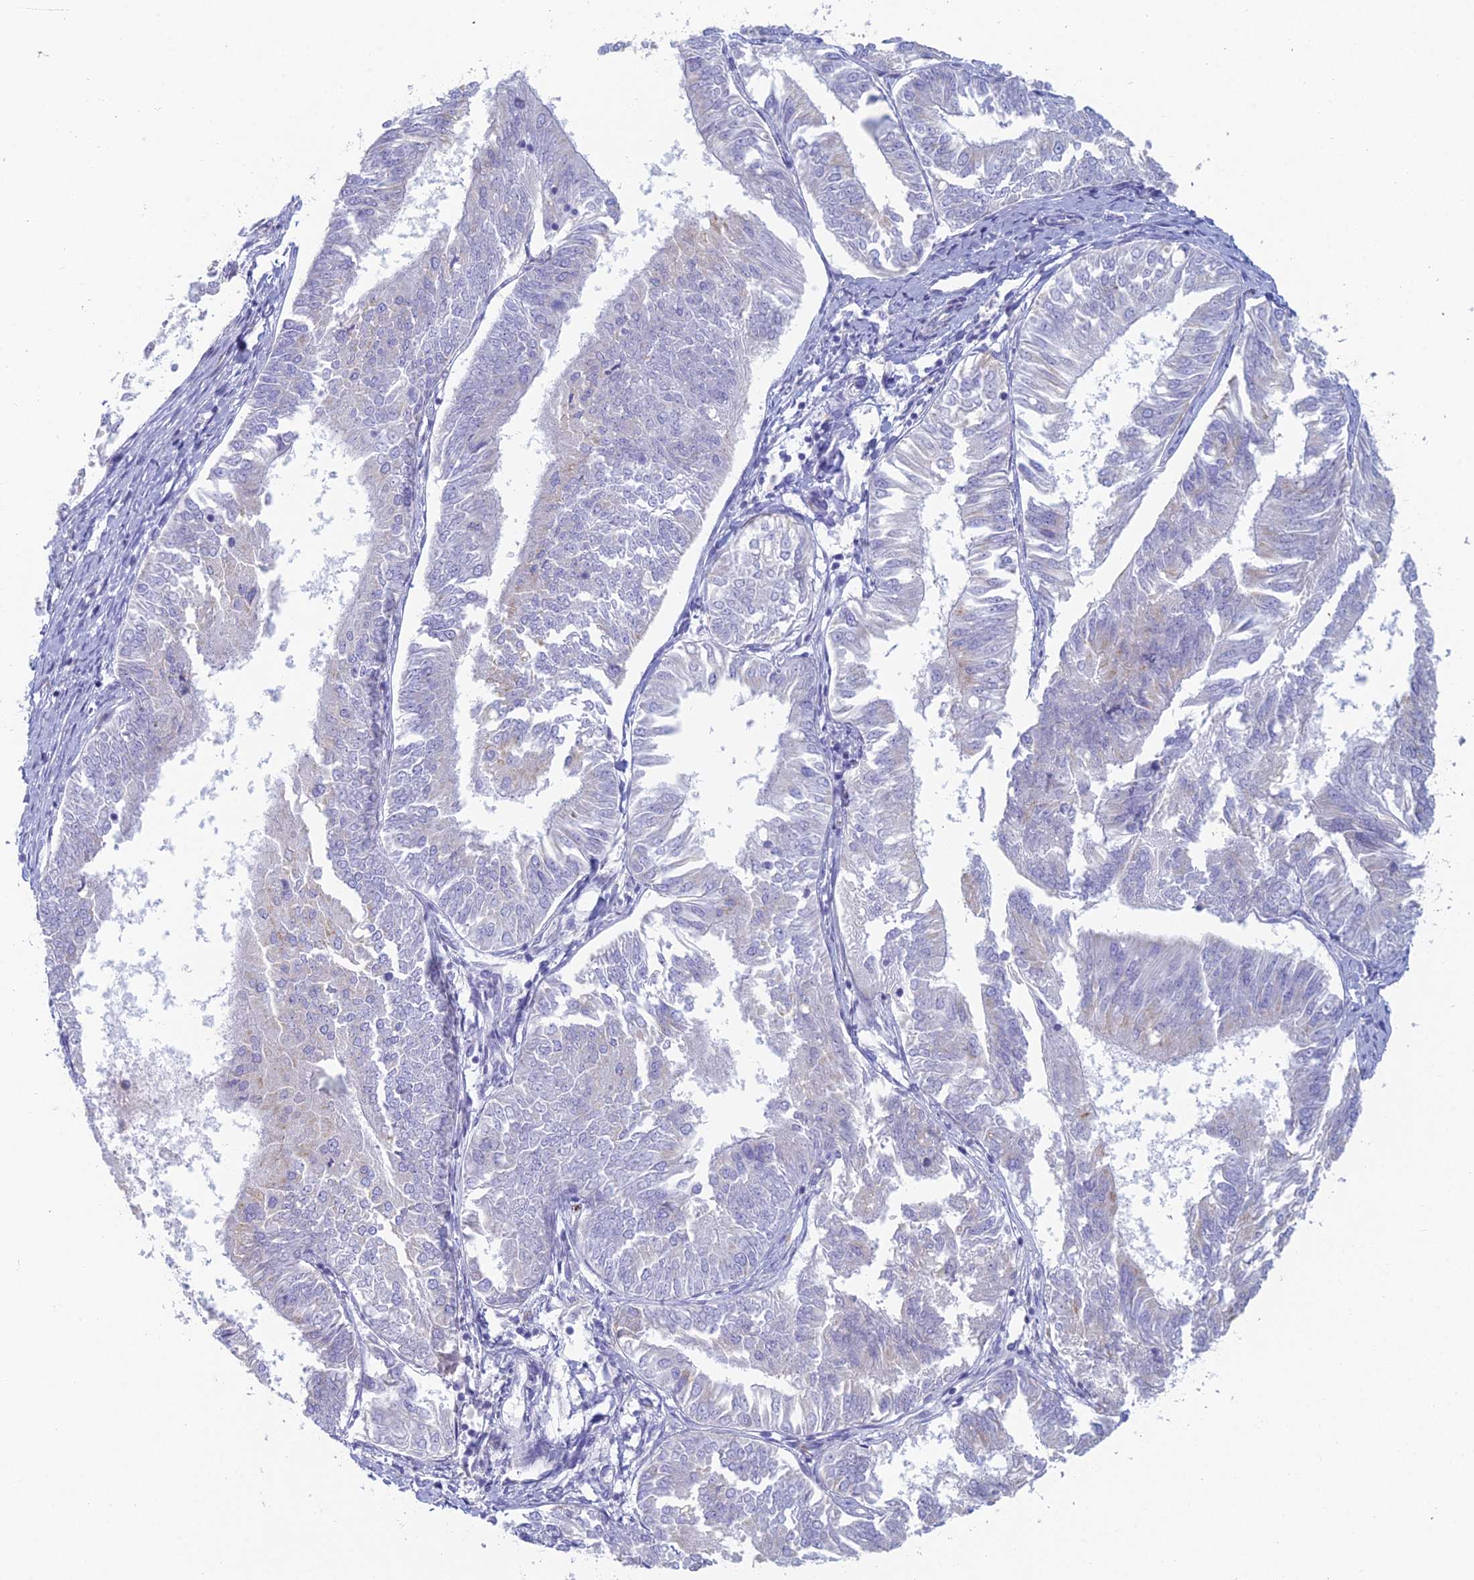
{"staining": {"intensity": "negative", "quantity": "none", "location": "none"}, "tissue": "endometrial cancer", "cell_type": "Tumor cells", "image_type": "cancer", "snomed": [{"axis": "morphology", "description": "Adenocarcinoma, NOS"}, {"axis": "topography", "description": "Endometrium"}], "caption": "Tumor cells are negative for protein expression in human endometrial cancer (adenocarcinoma). (Brightfield microscopy of DAB IHC at high magnification).", "gene": "FERD3L", "patient": {"sex": "female", "age": 58}}